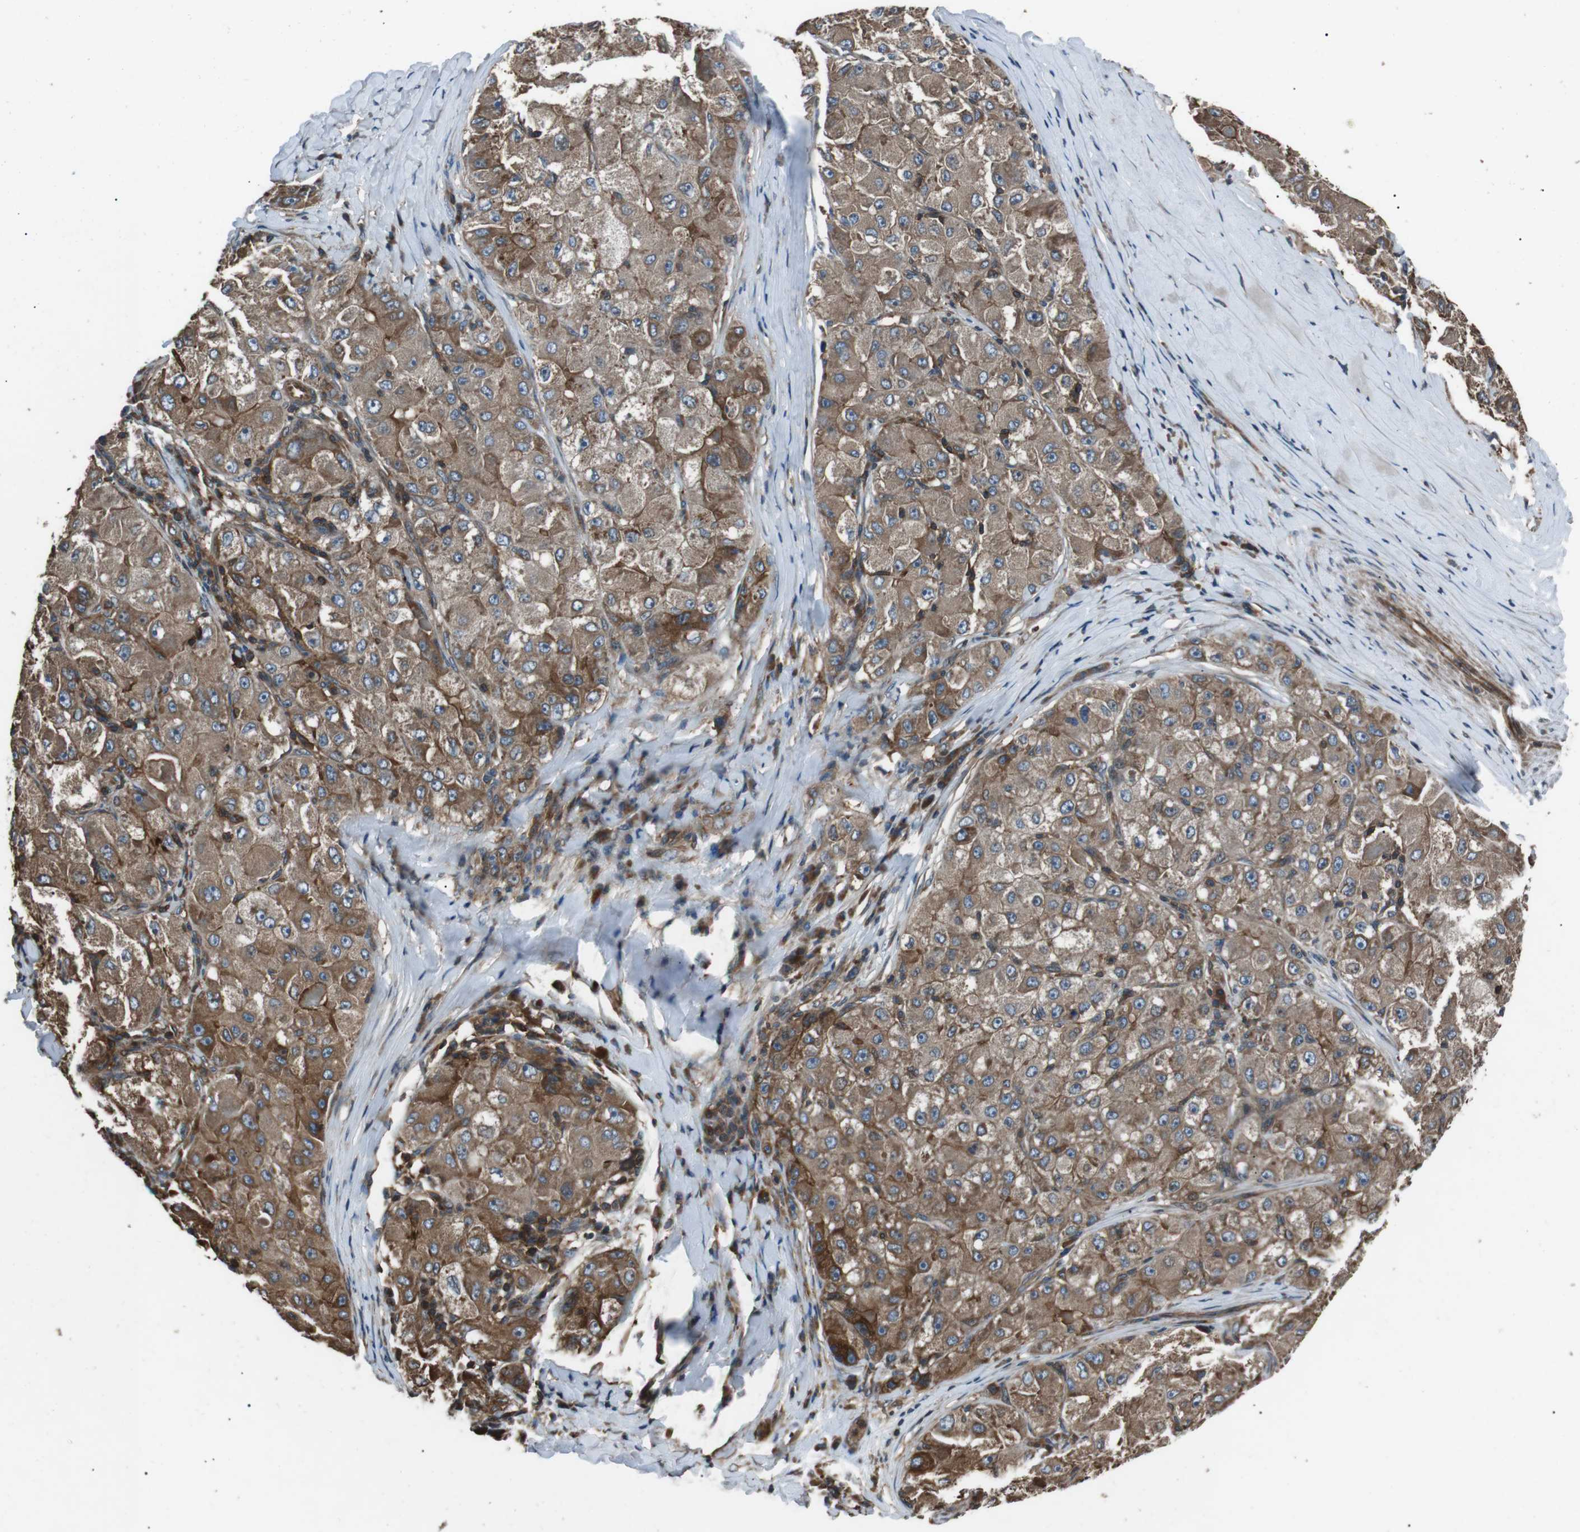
{"staining": {"intensity": "moderate", "quantity": ">75%", "location": "cytoplasmic/membranous"}, "tissue": "liver cancer", "cell_type": "Tumor cells", "image_type": "cancer", "snomed": [{"axis": "morphology", "description": "Carcinoma, Hepatocellular, NOS"}, {"axis": "topography", "description": "Liver"}], "caption": "Brown immunohistochemical staining in human liver hepatocellular carcinoma displays moderate cytoplasmic/membranous expression in approximately >75% of tumor cells.", "gene": "GPR161", "patient": {"sex": "male", "age": 80}}